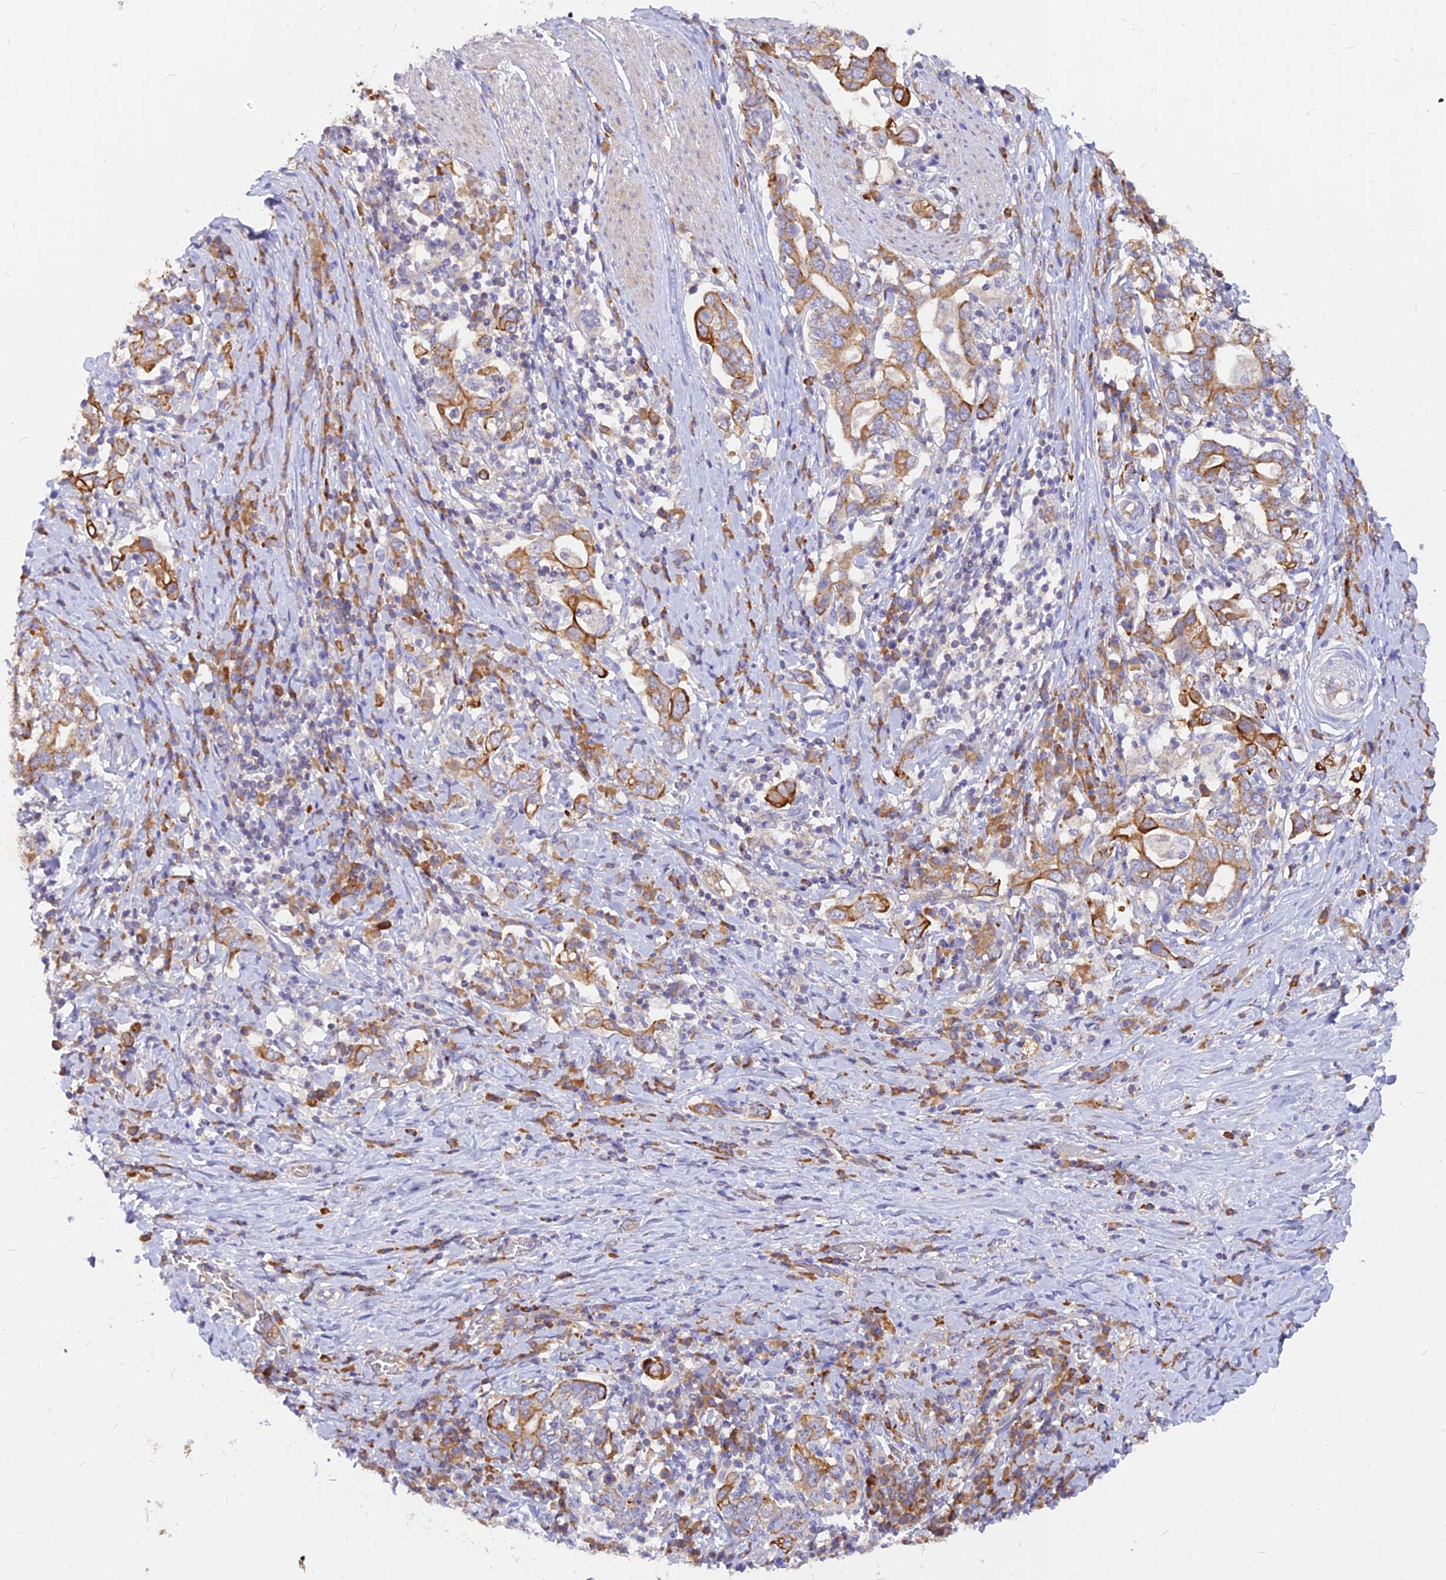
{"staining": {"intensity": "strong", "quantity": "25%-75%", "location": "cytoplasmic/membranous"}, "tissue": "stomach cancer", "cell_type": "Tumor cells", "image_type": "cancer", "snomed": [{"axis": "morphology", "description": "Adenocarcinoma, NOS"}, {"axis": "topography", "description": "Stomach, upper"}, {"axis": "topography", "description": "Stomach"}], "caption": "High-power microscopy captured an immunohistochemistry photomicrograph of stomach cancer (adenocarcinoma), revealing strong cytoplasmic/membranous expression in about 25%-75% of tumor cells.", "gene": "DENND2D", "patient": {"sex": "male", "age": 62}}